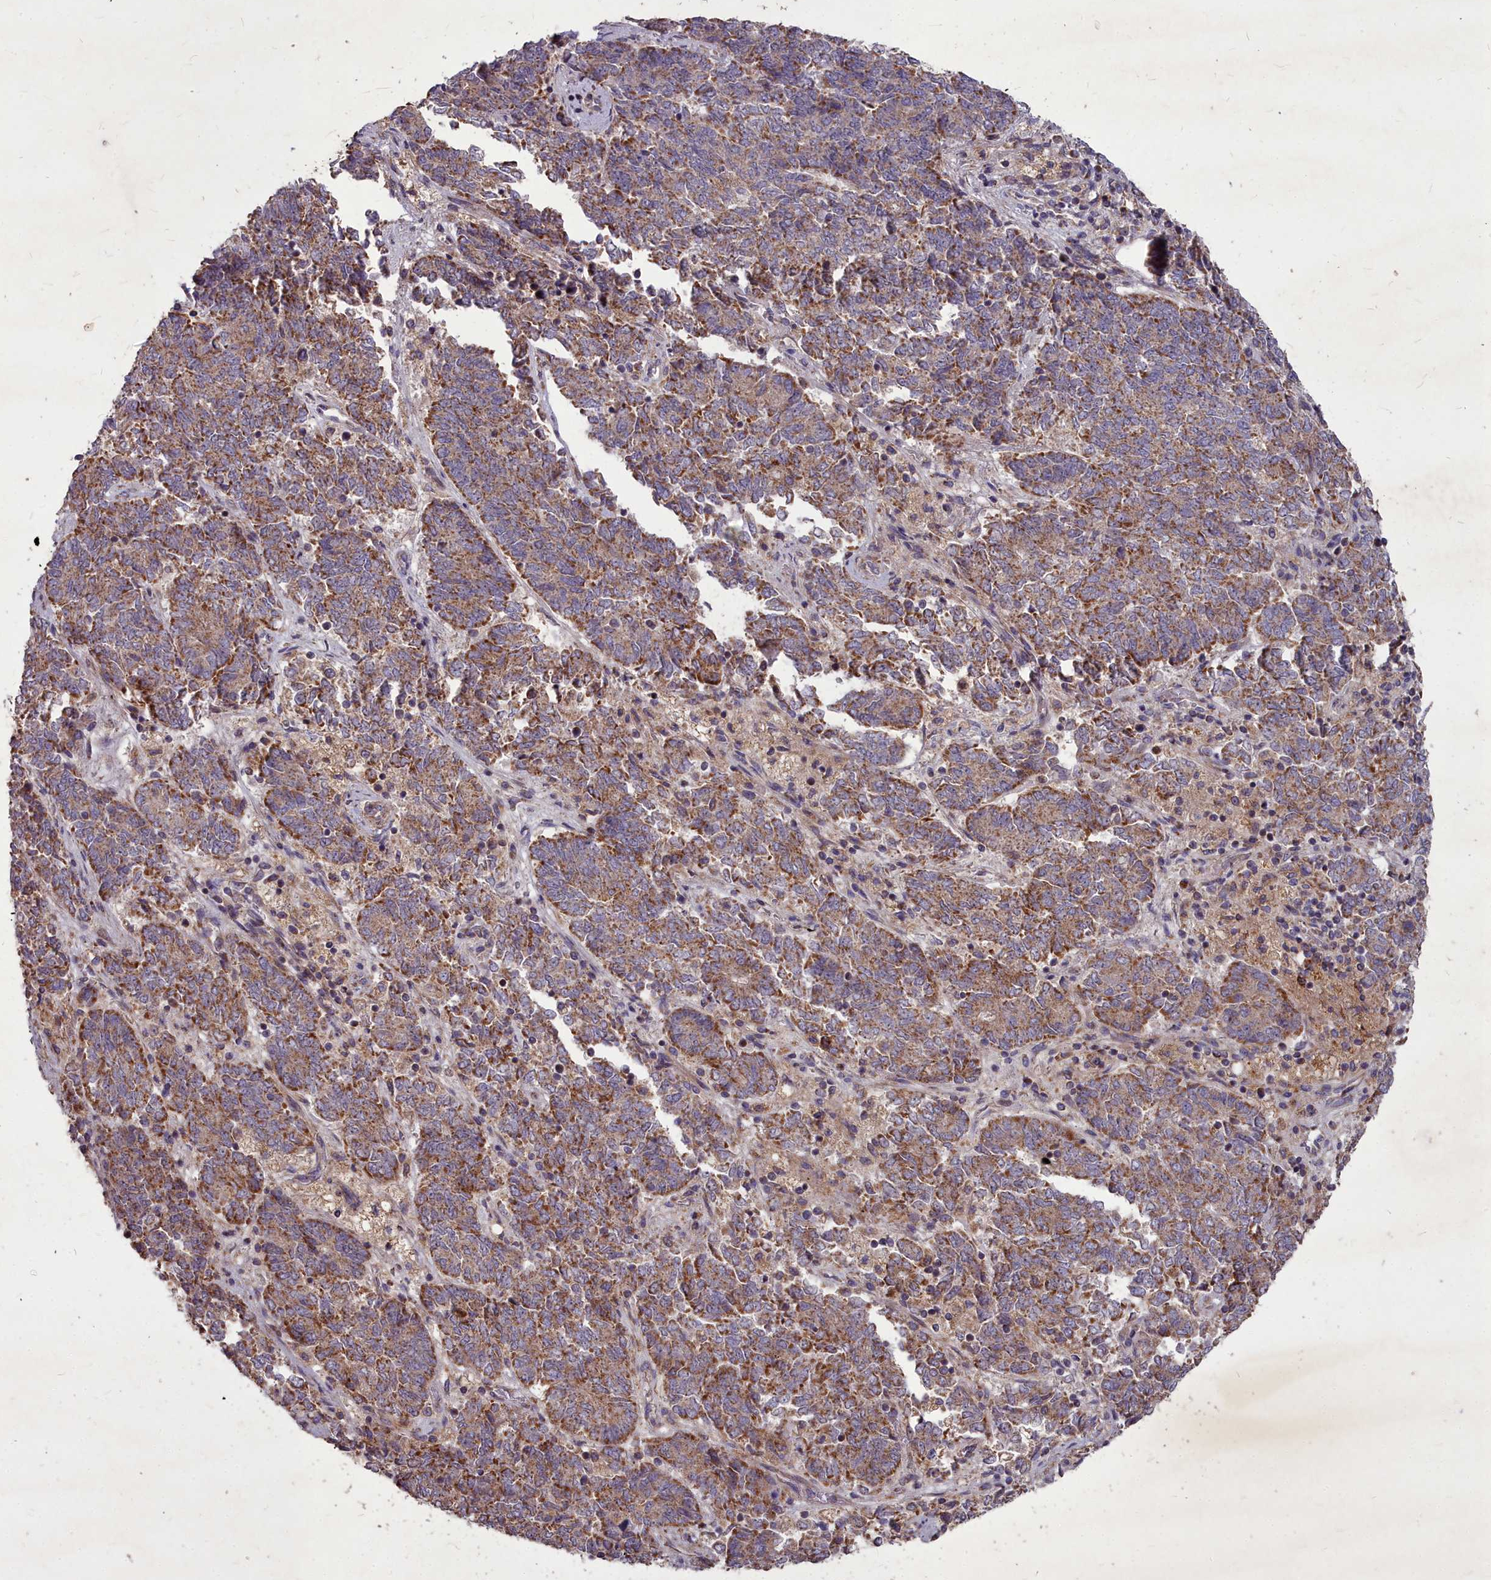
{"staining": {"intensity": "moderate", "quantity": ">75%", "location": "cytoplasmic/membranous"}, "tissue": "endometrial cancer", "cell_type": "Tumor cells", "image_type": "cancer", "snomed": [{"axis": "morphology", "description": "Adenocarcinoma, NOS"}, {"axis": "topography", "description": "Endometrium"}], "caption": "A high-resolution micrograph shows IHC staining of endometrial adenocarcinoma, which exhibits moderate cytoplasmic/membranous expression in approximately >75% of tumor cells. (DAB (3,3'-diaminobenzidine) IHC with brightfield microscopy, high magnification).", "gene": "COX11", "patient": {"sex": "female", "age": 80}}